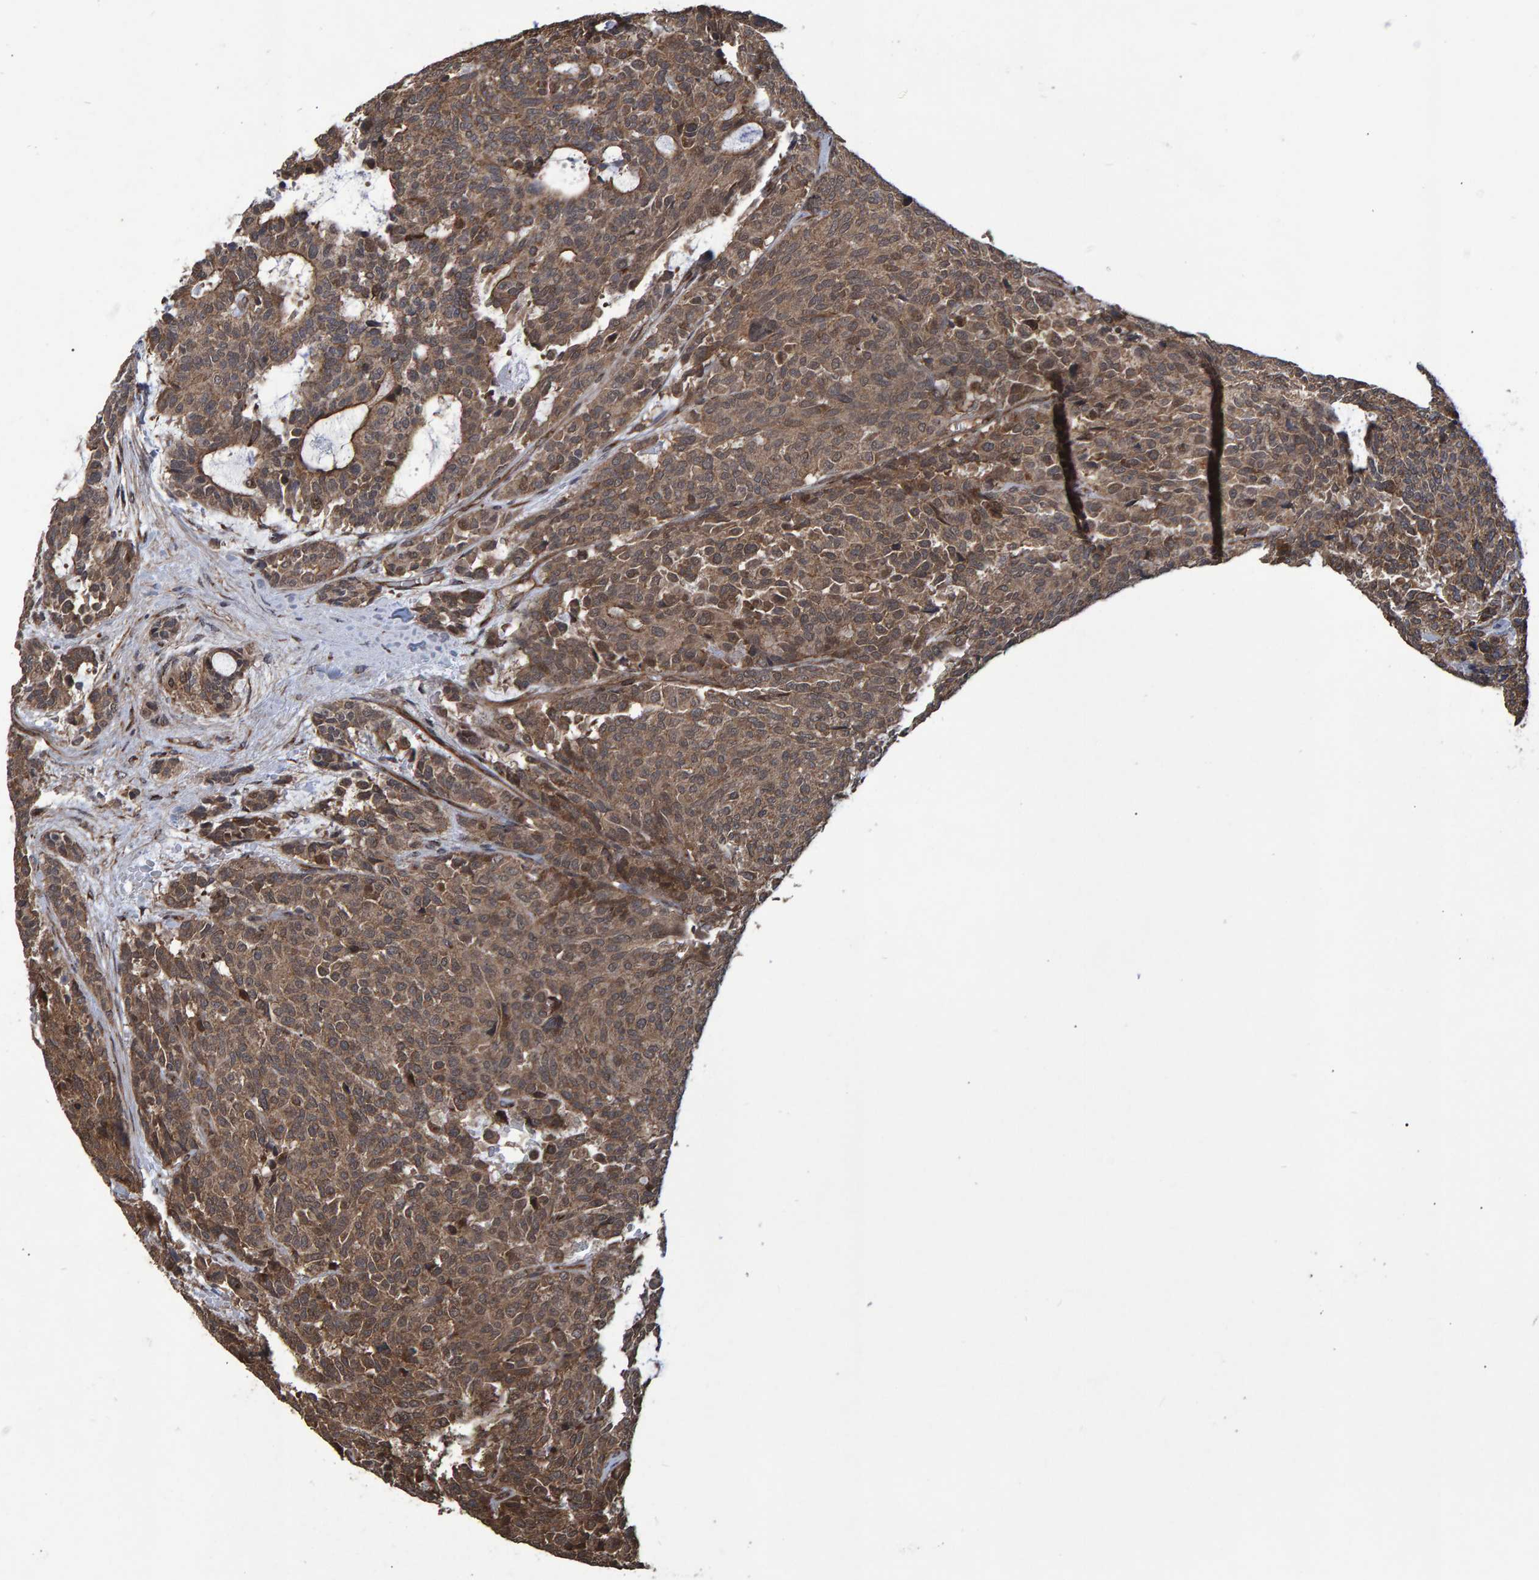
{"staining": {"intensity": "moderate", "quantity": ">75%", "location": "cytoplasmic/membranous,nuclear"}, "tissue": "carcinoid", "cell_type": "Tumor cells", "image_type": "cancer", "snomed": [{"axis": "morphology", "description": "Carcinoid, malignant, NOS"}, {"axis": "topography", "description": "Pancreas"}], "caption": "Immunohistochemical staining of human carcinoid displays medium levels of moderate cytoplasmic/membranous and nuclear protein staining in approximately >75% of tumor cells. (Brightfield microscopy of DAB IHC at high magnification).", "gene": "TRIM68", "patient": {"sex": "female", "age": 54}}